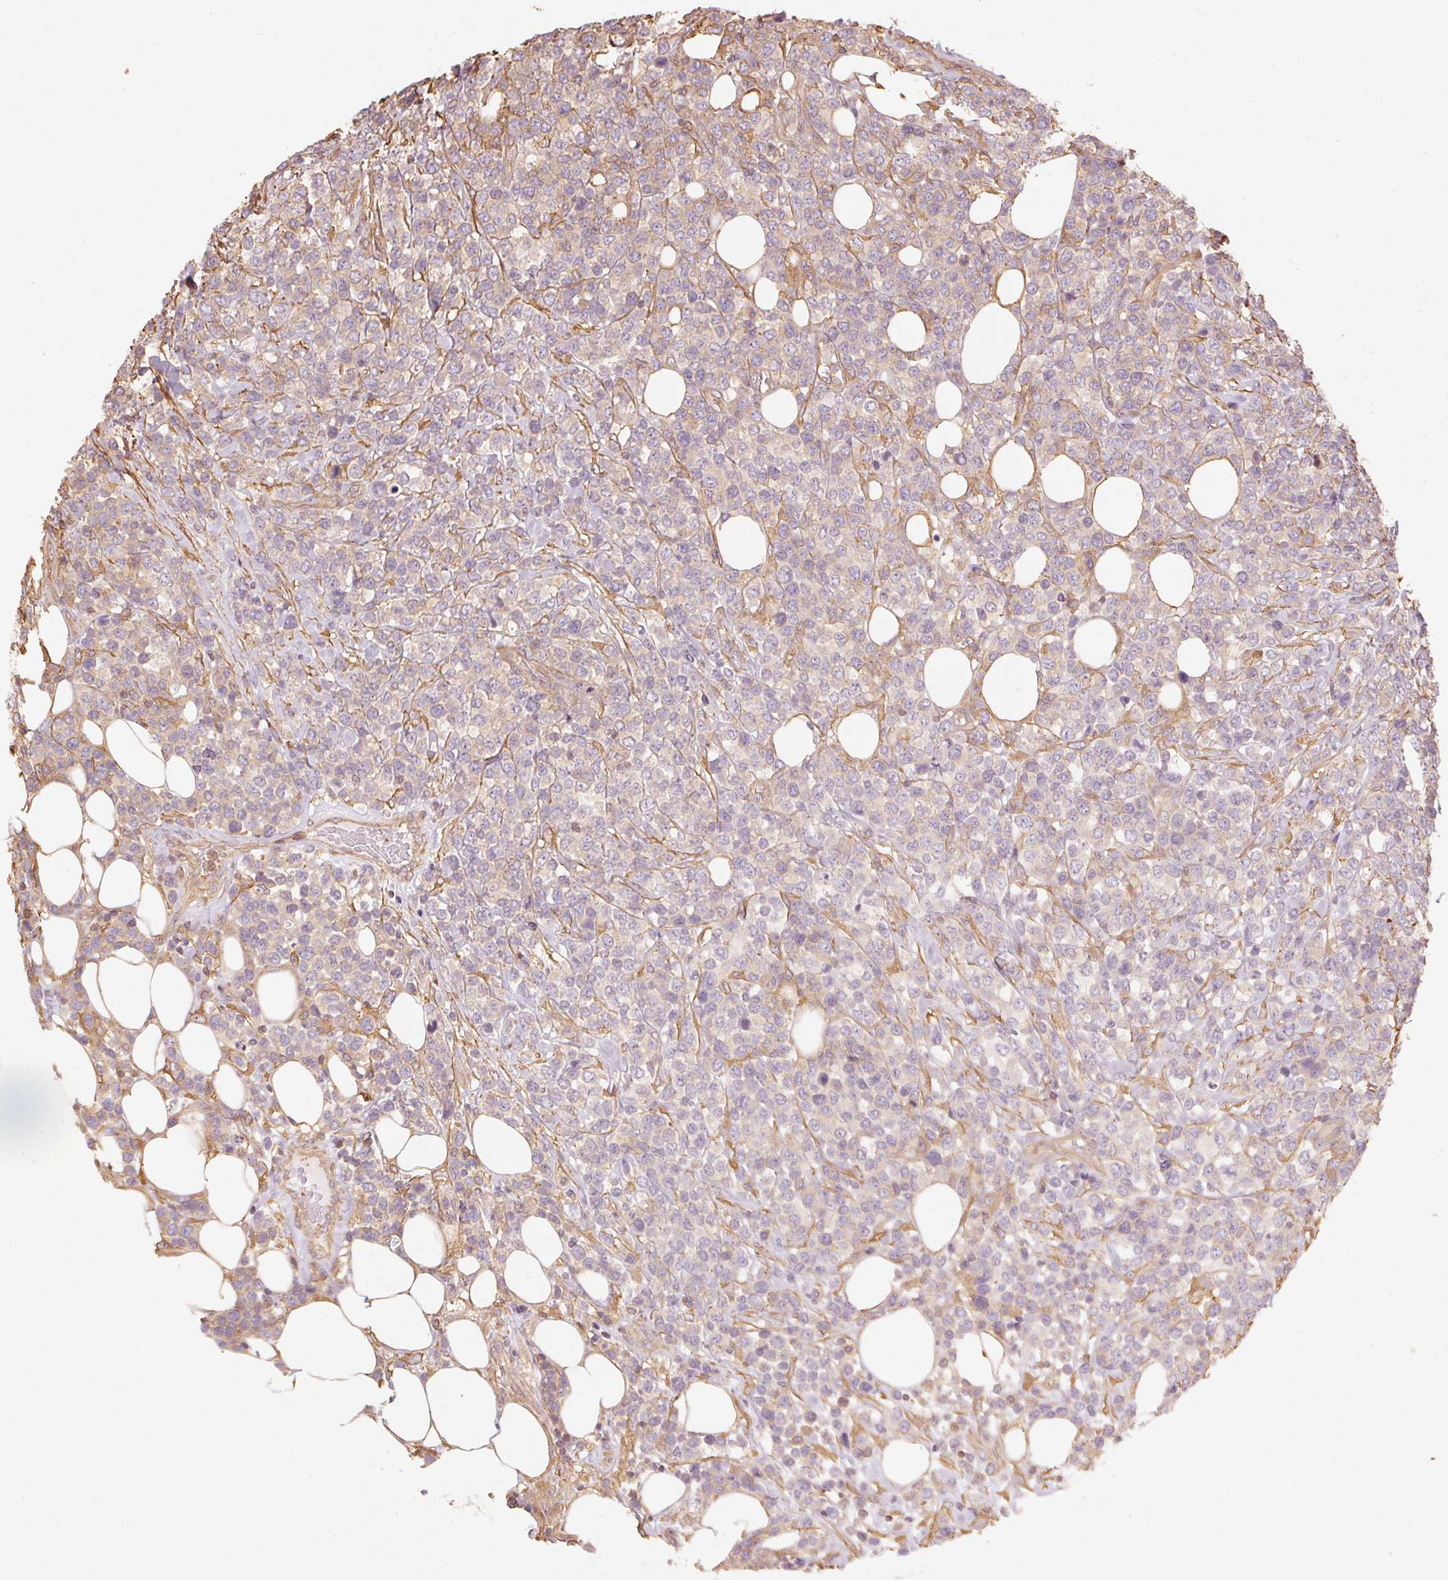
{"staining": {"intensity": "negative", "quantity": "none", "location": "none"}, "tissue": "lymphoma", "cell_type": "Tumor cells", "image_type": "cancer", "snomed": [{"axis": "morphology", "description": "Malignant lymphoma, non-Hodgkin's type, High grade"}, {"axis": "topography", "description": "Soft tissue"}], "caption": "DAB (3,3'-diaminobenzidine) immunohistochemical staining of human lymphoma shows no significant staining in tumor cells. (DAB IHC, high magnification).", "gene": "QDPR", "patient": {"sex": "female", "age": 56}}